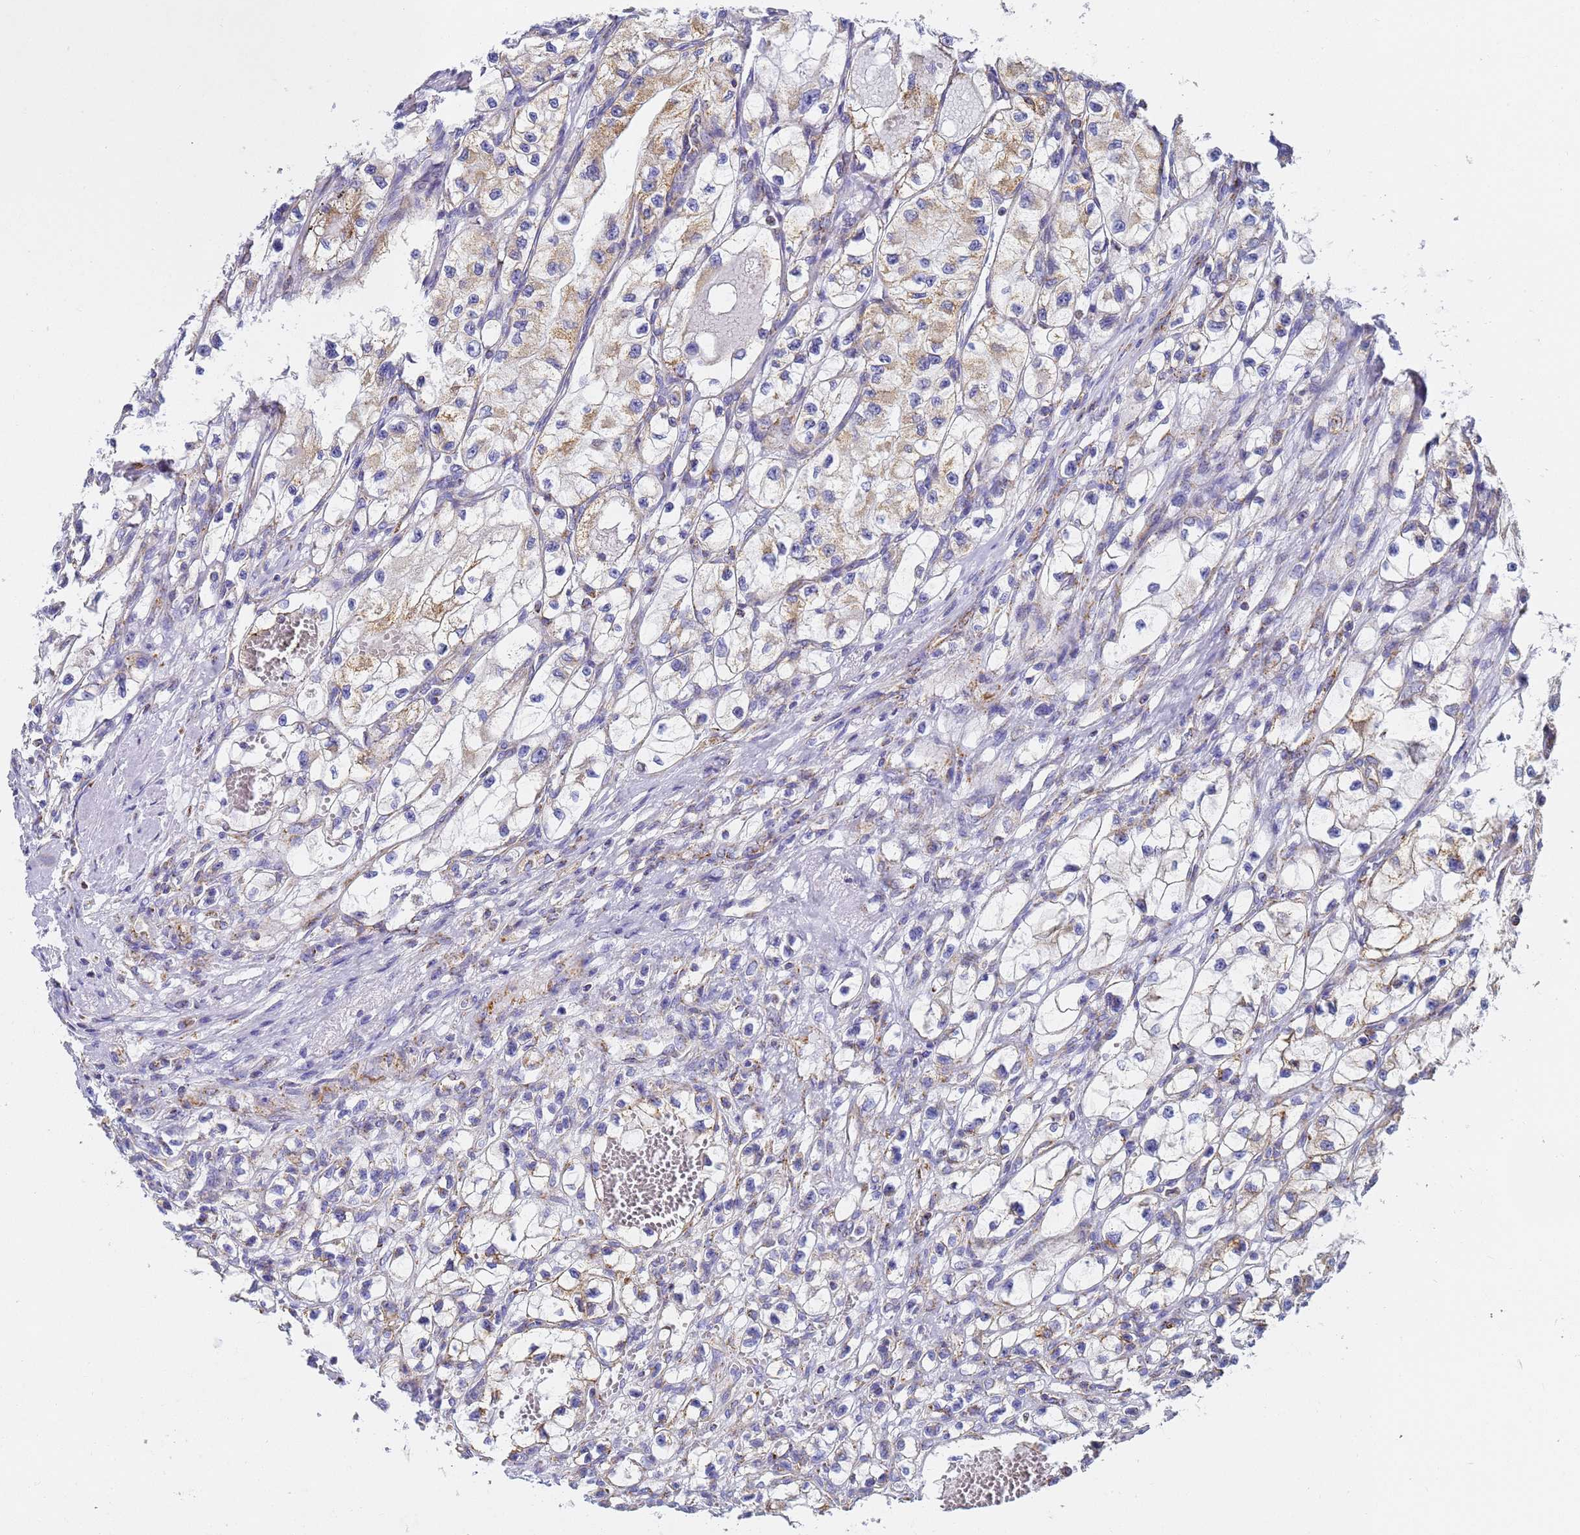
{"staining": {"intensity": "weak", "quantity": "25%-75%", "location": "cytoplasmic/membranous"}, "tissue": "renal cancer", "cell_type": "Tumor cells", "image_type": "cancer", "snomed": [{"axis": "morphology", "description": "Adenocarcinoma, NOS"}, {"axis": "topography", "description": "Kidney"}], "caption": "Immunohistochemistry (IHC) photomicrograph of renal adenocarcinoma stained for a protein (brown), which displays low levels of weak cytoplasmic/membranous expression in approximately 25%-75% of tumor cells.", "gene": "CNIH4", "patient": {"sex": "female", "age": 57}}